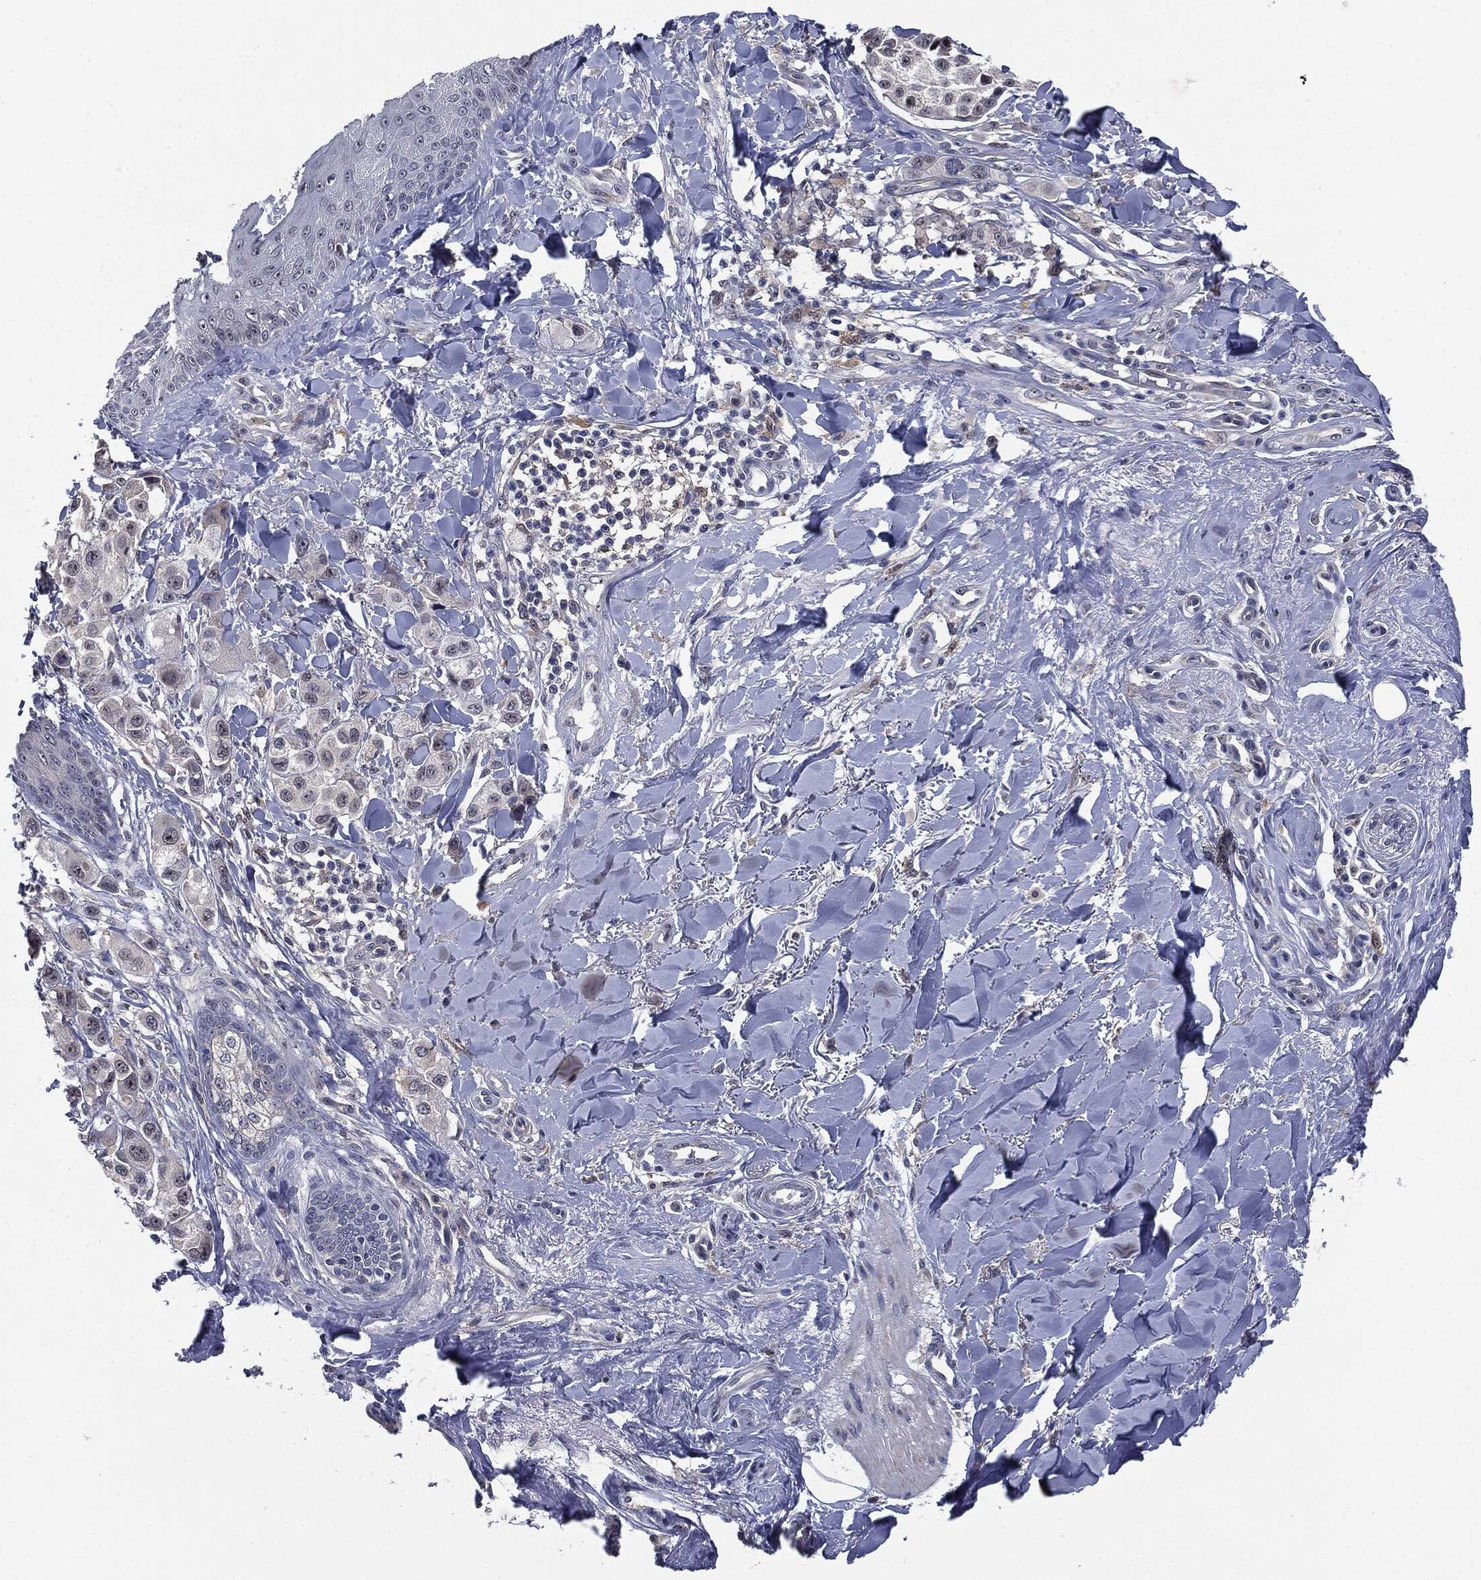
{"staining": {"intensity": "negative", "quantity": "none", "location": "none"}, "tissue": "melanoma", "cell_type": "Tumor cells", "image_type": "cancer", "snomed": [{"axis": "morphology", "description": "Malignant melanoma, NOS"}, {"axis": "topography", "description": "Skin"}], "caption": "Tumor cells show no significant positivity in malignant melanoma.", "gene": "TRMT1L", "patient": {"sex": "male", "age": 57}}